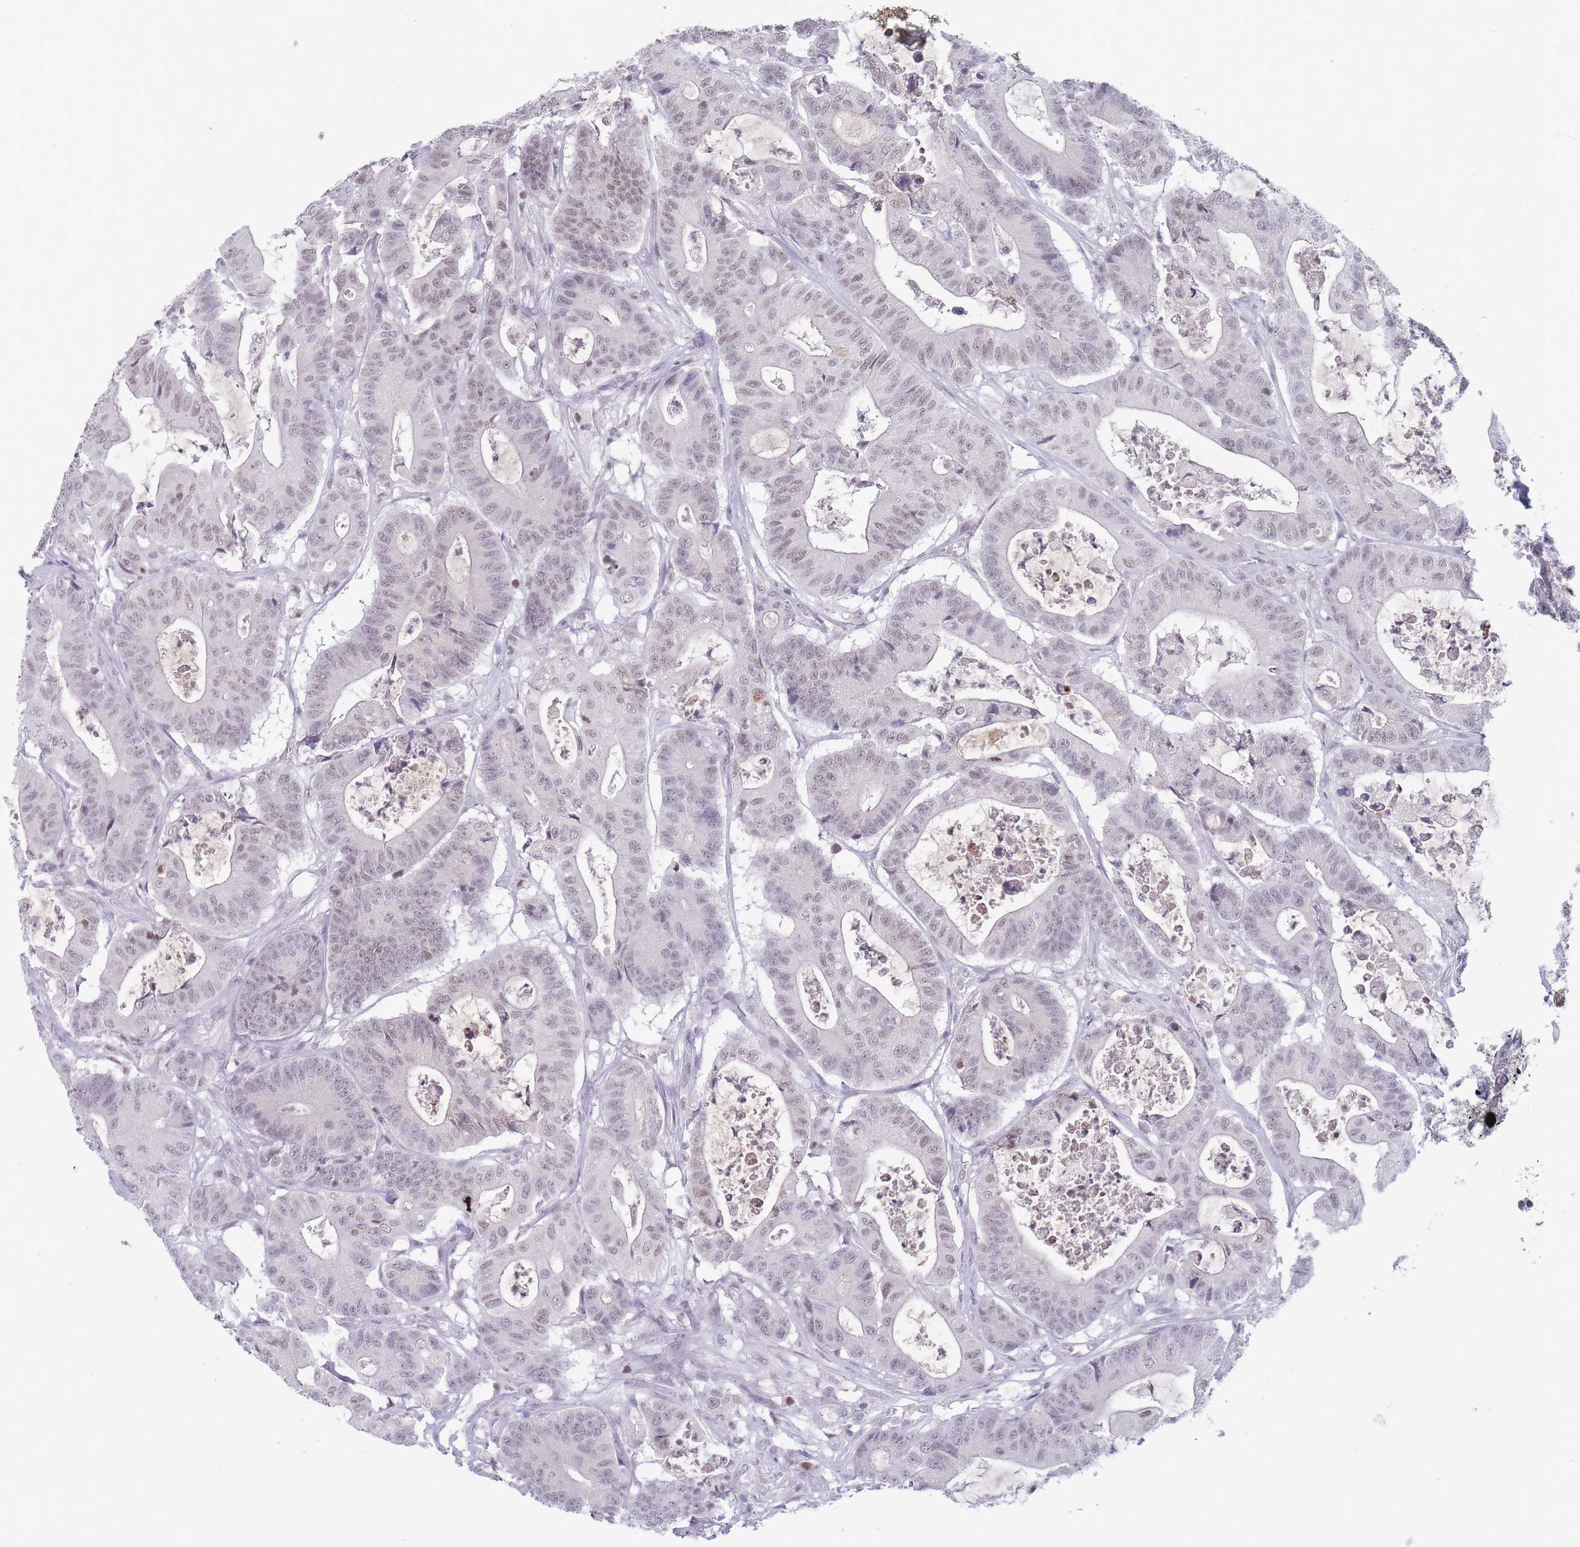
{"staining": {"intensity": "weak", "quantity": "<25%", "location": "nuclear"}, "tissue": "colorectal cancer", "cell_type": "Tumor cells", "image_type": "cancer", "snomed": [{"axis": "morphology", "description": "Adenocarcinoma, NOS"}, {"axis": "topography", "description": "Colon"}], "caption": "The IHC histopathology image has no significant positivity in tumor cells of colorectal adenocarcinoma tissue.", "gene": "ARID3B", "patient": {"sex": "female", "age": 84}}